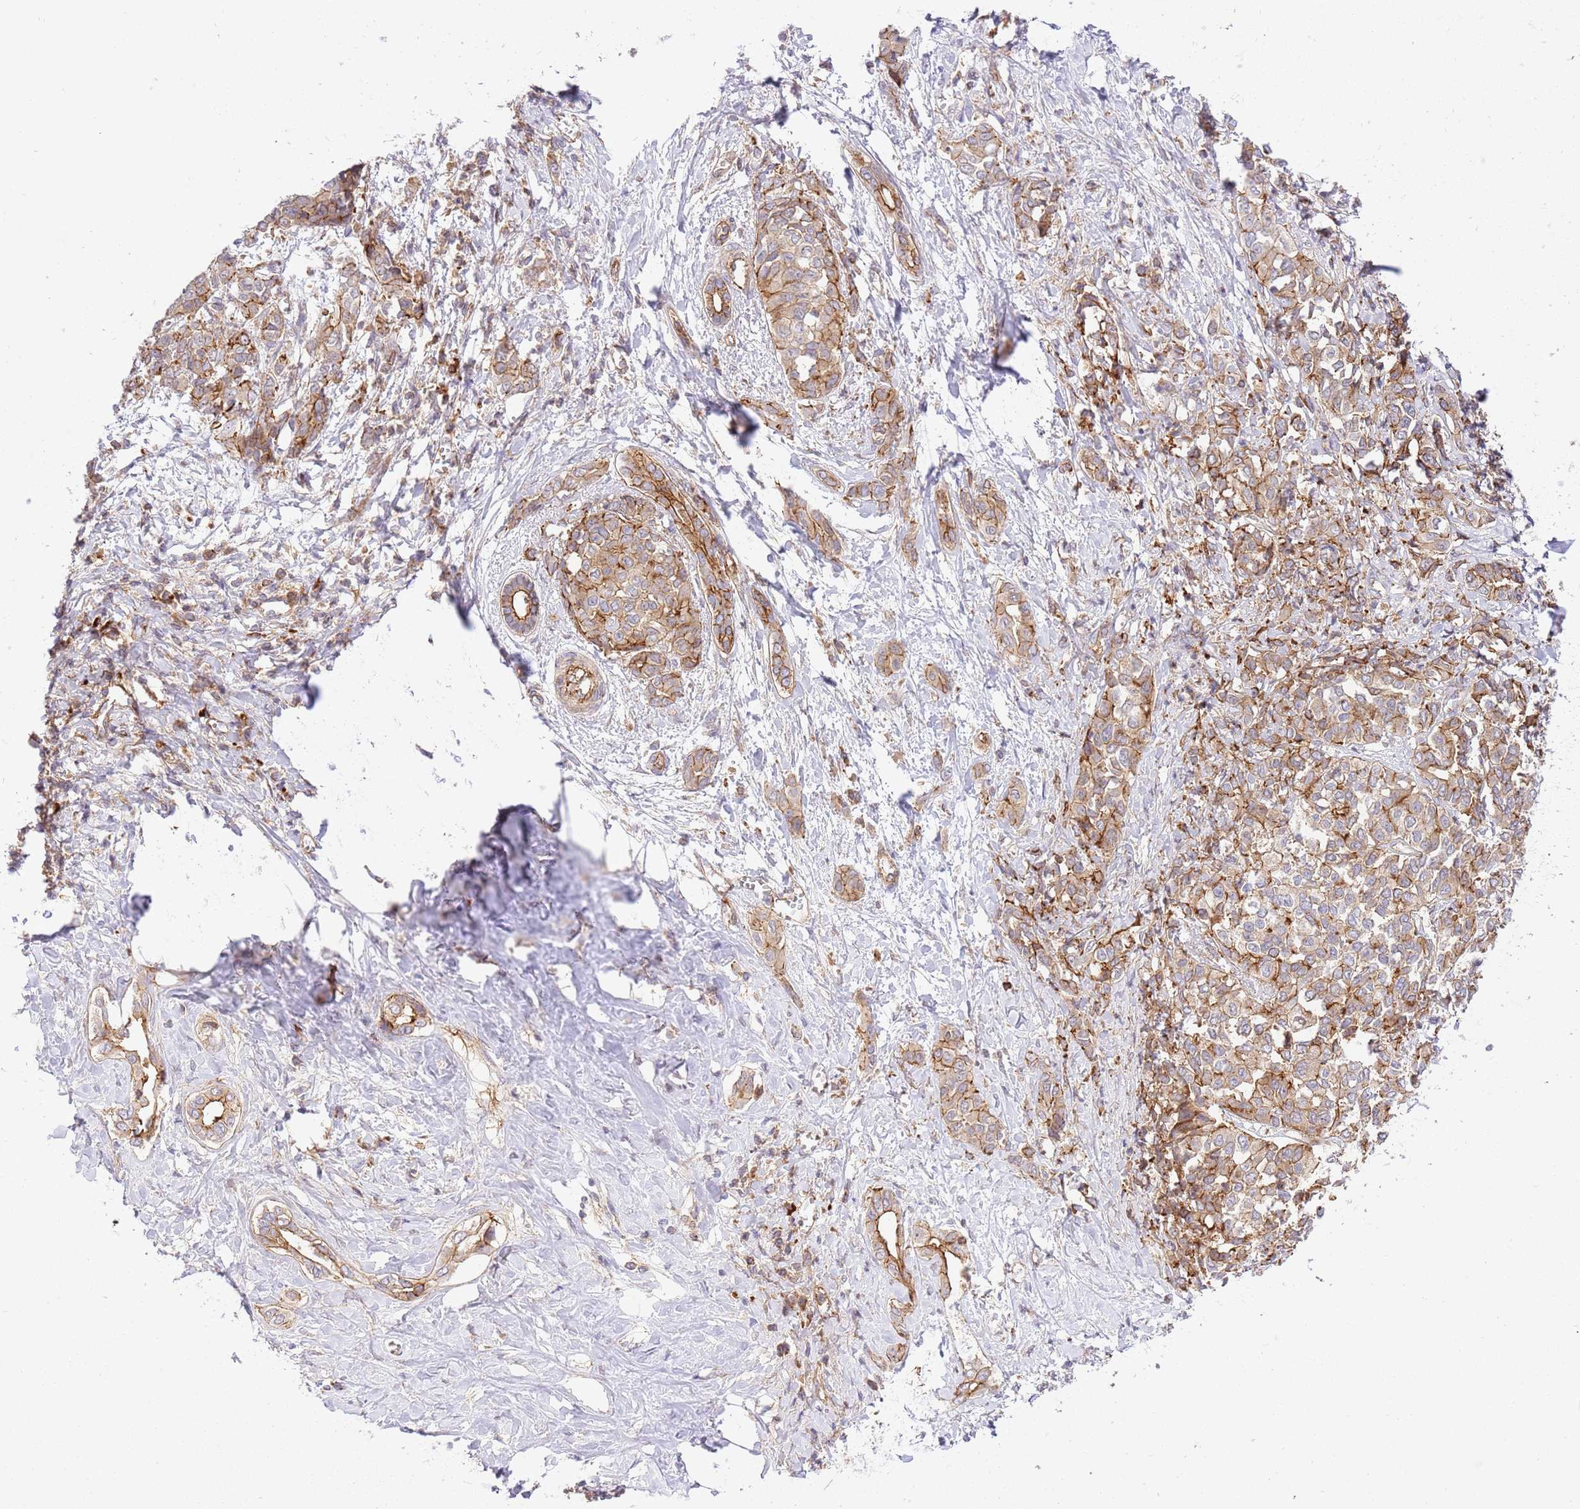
{"staining": {"intensity": "moderate", "quantity": "25%-75%", "location": "cytoplasmic/membranous"}, "tissue": "liver cancer", "cell_type": "Tumor cells", "image_type": "cancer", "snomed": [{"axis": "morphology", "description": "Cholangiocarcinoma"}, {"axis": "topography", "description": "Liver"}], "caption": "Protein expression by immunohistochemistry demonstrates moderate cytoplasmic/membranous expression in about 25%-75% of tumor cells in liver cholangiocarcinoma.", "gene": "EFCAB8", "patient": {"sex": "female", "age": 77}}